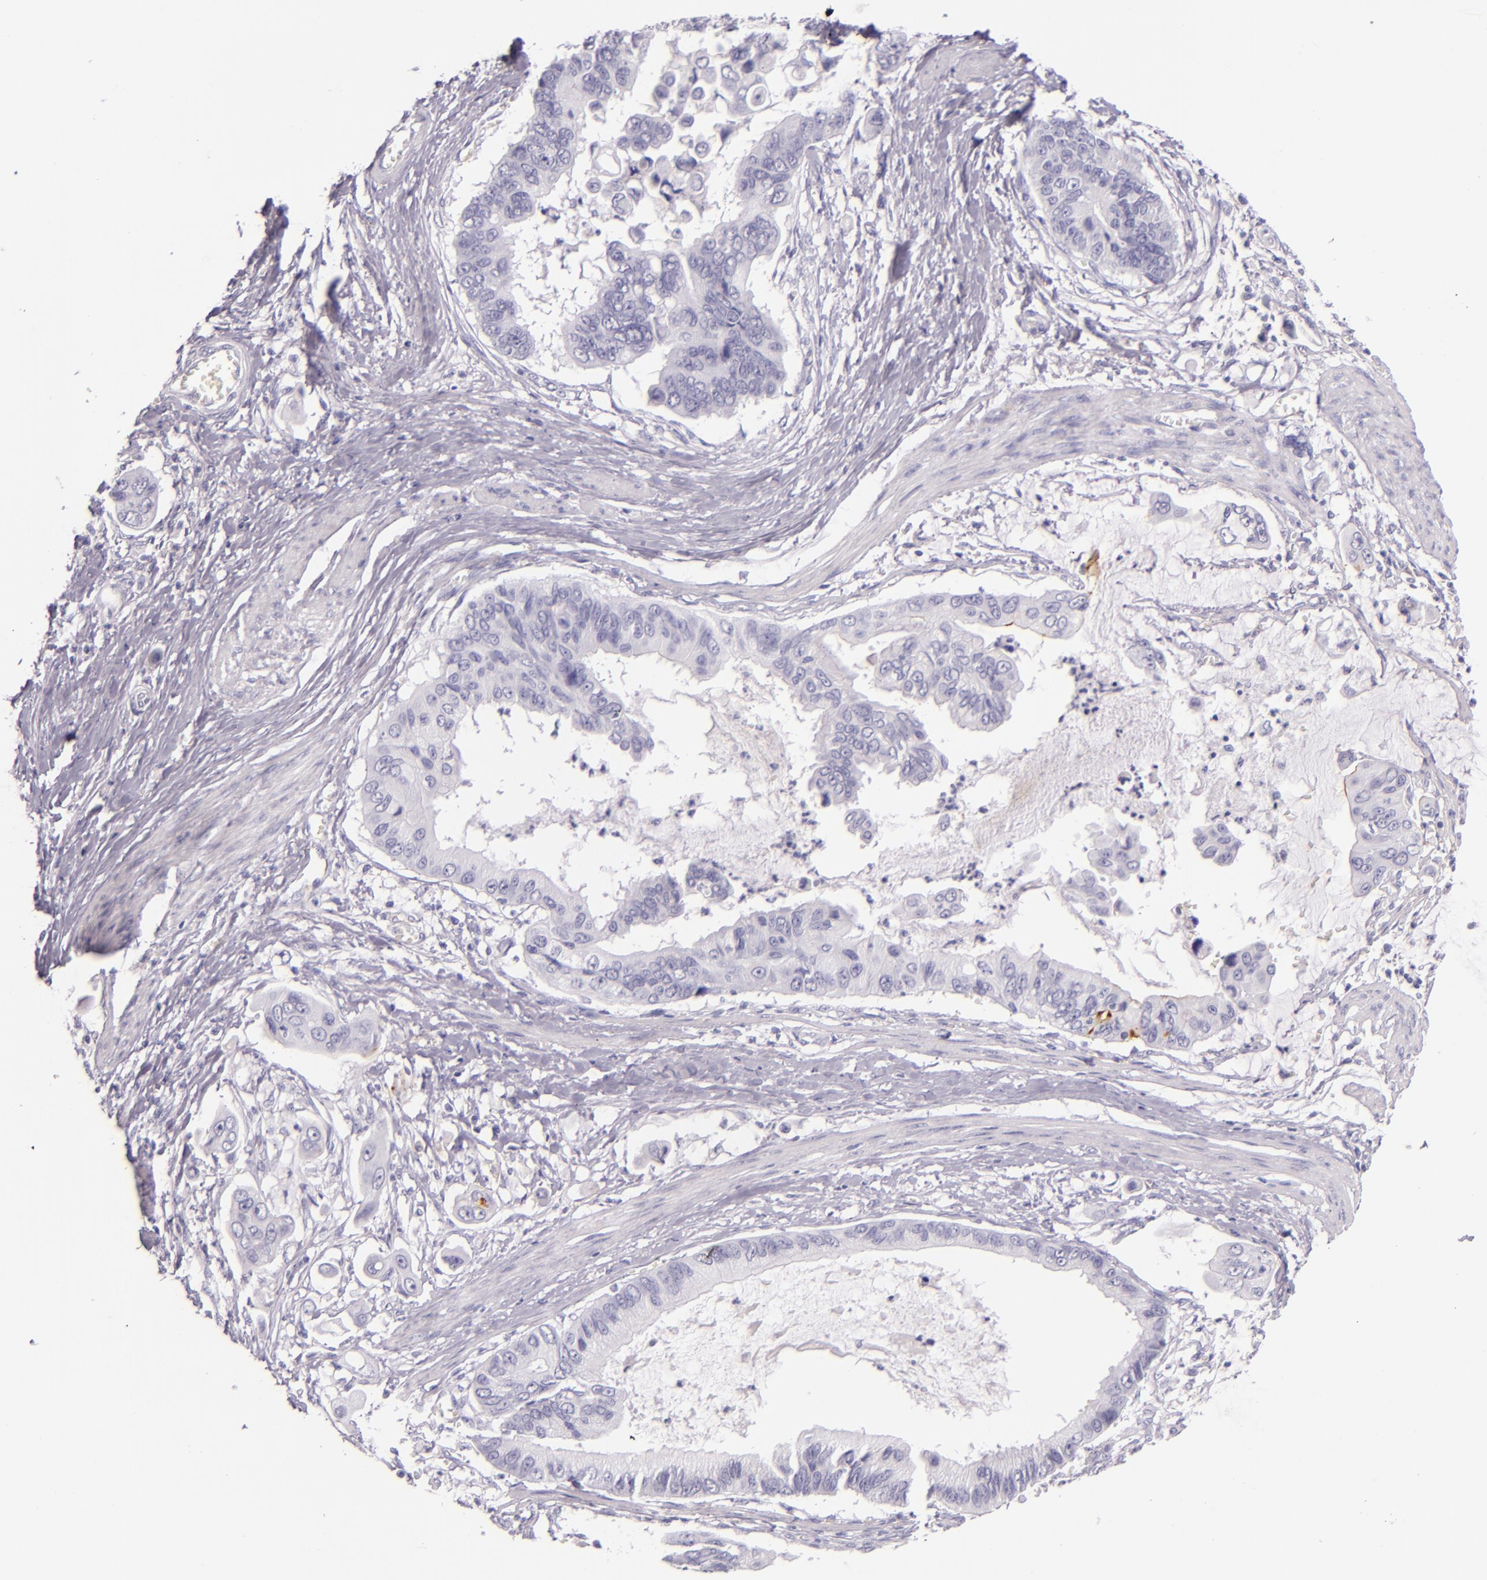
{"staining": {"intensity": "negative", "quantity": "none", "location": "none"}, "tissue": "stomach cancer", "cell_type": "Tumor cells", "image_type": "cancer", "snomed": [{"axis": "morphology", "description": "Adenocarcinoma, NOS"}, {"axis": "topography", "description": "Stomach, upper"}], "caption": "DAB (3,3'-diaminobenzidine) immunohistochemical staining of human stomach adenocarcinoma reveals no significant positivity in tumor cells.", "gene": "ICAM1", "patient": {"sex": "male", "age": 80}}